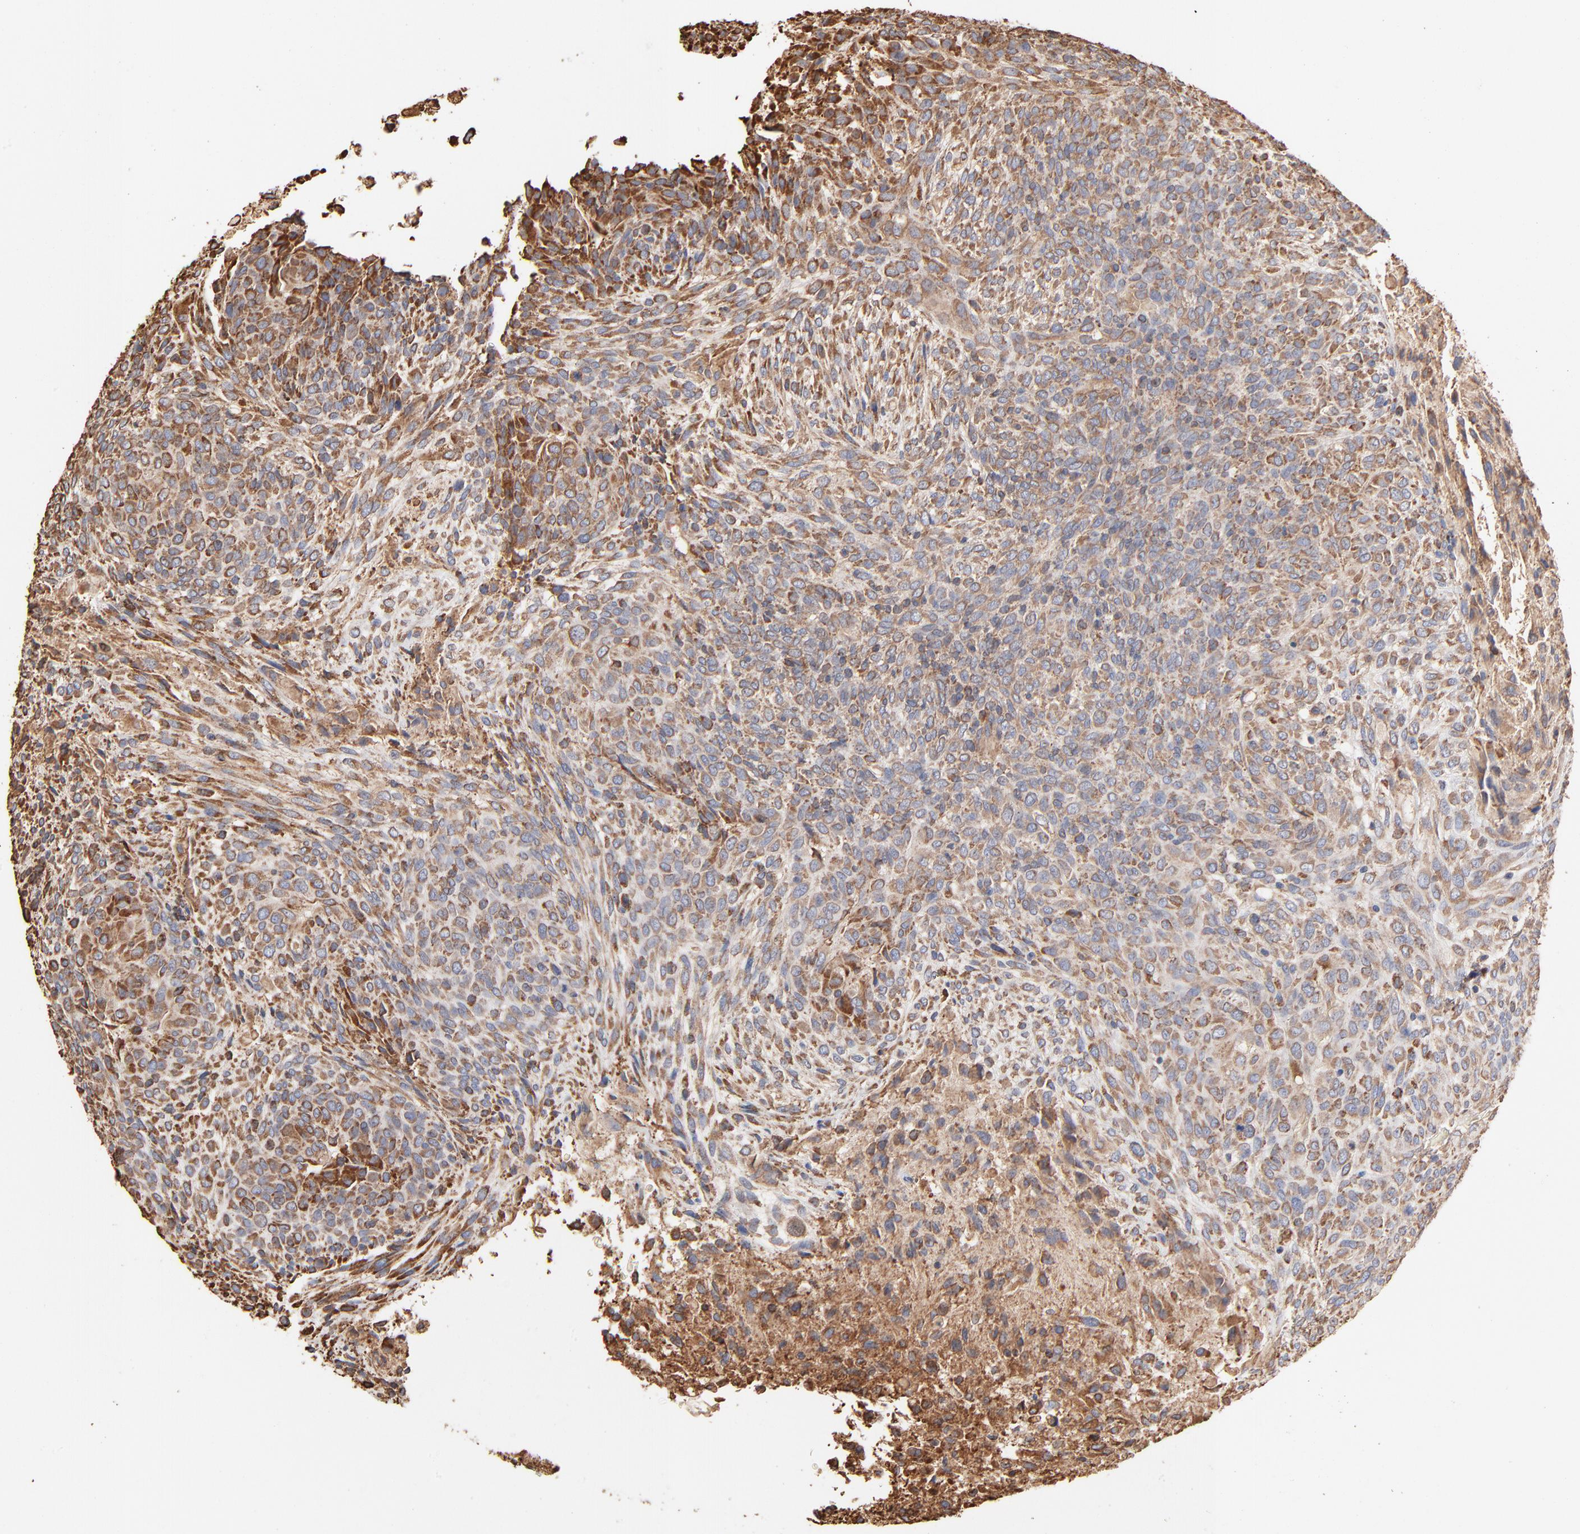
{"staining": {"intensity": "weak", "quantity": ">75%", "location": "cytoplasmic/membranous"}, "tissue": "glioma", "cell_type": "Tumor cells", "image_type": "cancer", "snomed": [{"axis": "morphology", "description": "Glioma, malignant, High grade"}, {"axis": "topography", "description": "Cerebral cortex"}], "caption": "The immunohistochemical stain highlights weak cytoplasmic/membranous staining in tumor cells of glioma tissue.", "gene": "PDIA3", "patient": {"sex": "female", "age": 55}}